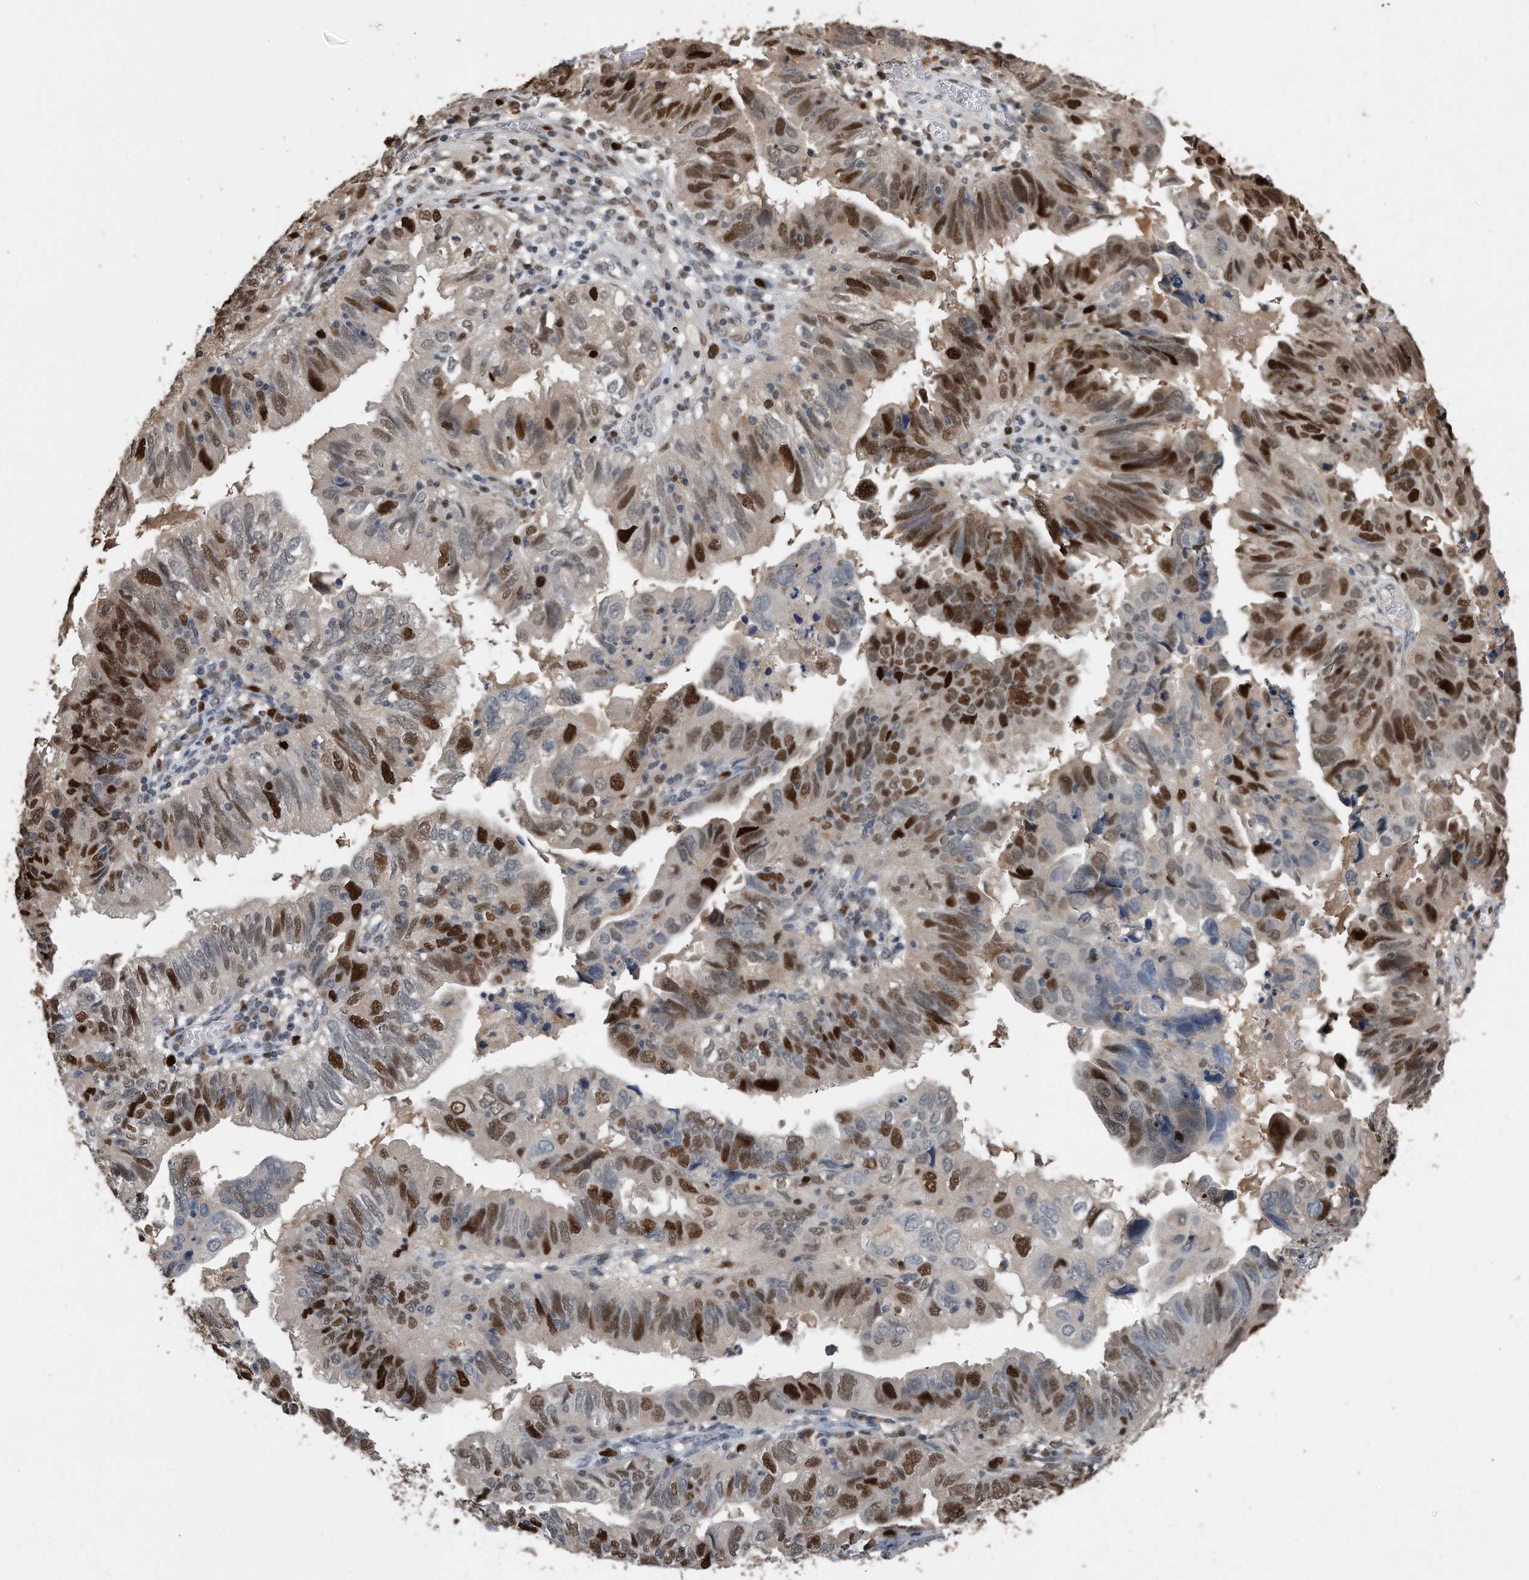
{"staining": {"intensity": "strong", "quantity": "25%-75%", "location": "nuclear"}, "tissue": "endometrial cancer", "cell_type": "Tumor cells", "image_type": "cancer", "snomed": [{"axis": "morphology", "description": "Adenocarcinoma, NOS"}, {"axis": "topography", "description": "Uterus"}], "caption": "Brown immunohistochemical staining in human endometrial cancer (adenocarcinoma) exhibits strong nuclear staining in about 25%-75% of tumor cells. (DAB IHC, brown staining for protein, blue staining for nuclei).", "gene": "PCNA", "patient": {"sex": "female", "age": 77}}